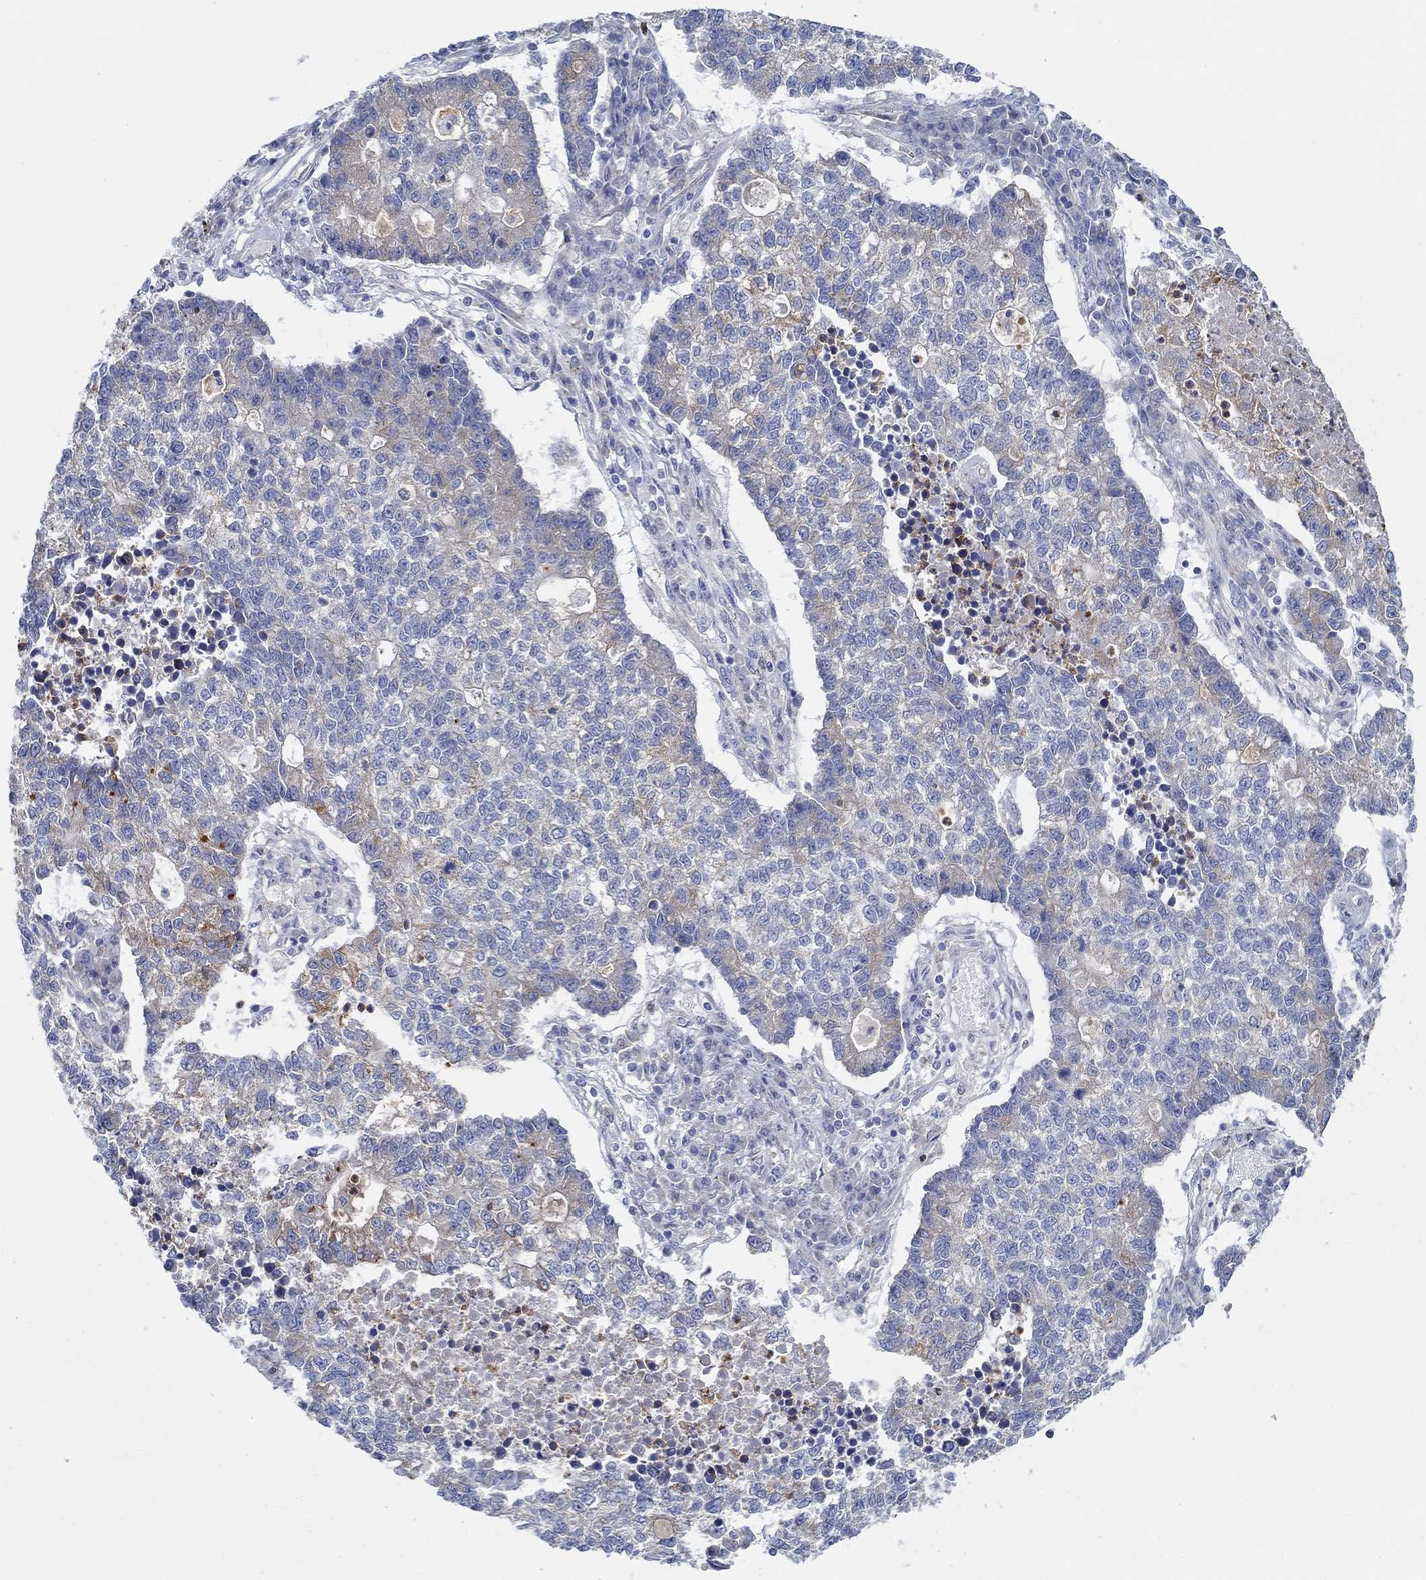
{"staining": {"intensity": "moderate", "quantity": "<25%", "location": "cytoplasmic/membranous"}, "tissue": "lung cancer", "cell_type": "Tumor cells", "image_type": "cancer", "snomed": [{"axis": "morphology", "description": "Adenocarcinoma, NOS"}, {"axis": "topography", "description": "Lung"}], "caption": "Moderate cytoplasmic/membranous positivity is present in approximately <25% of tumor cells in lung cancer.", "gene": "CFAP61", "patient": {"sex": "male", "age": 57}}